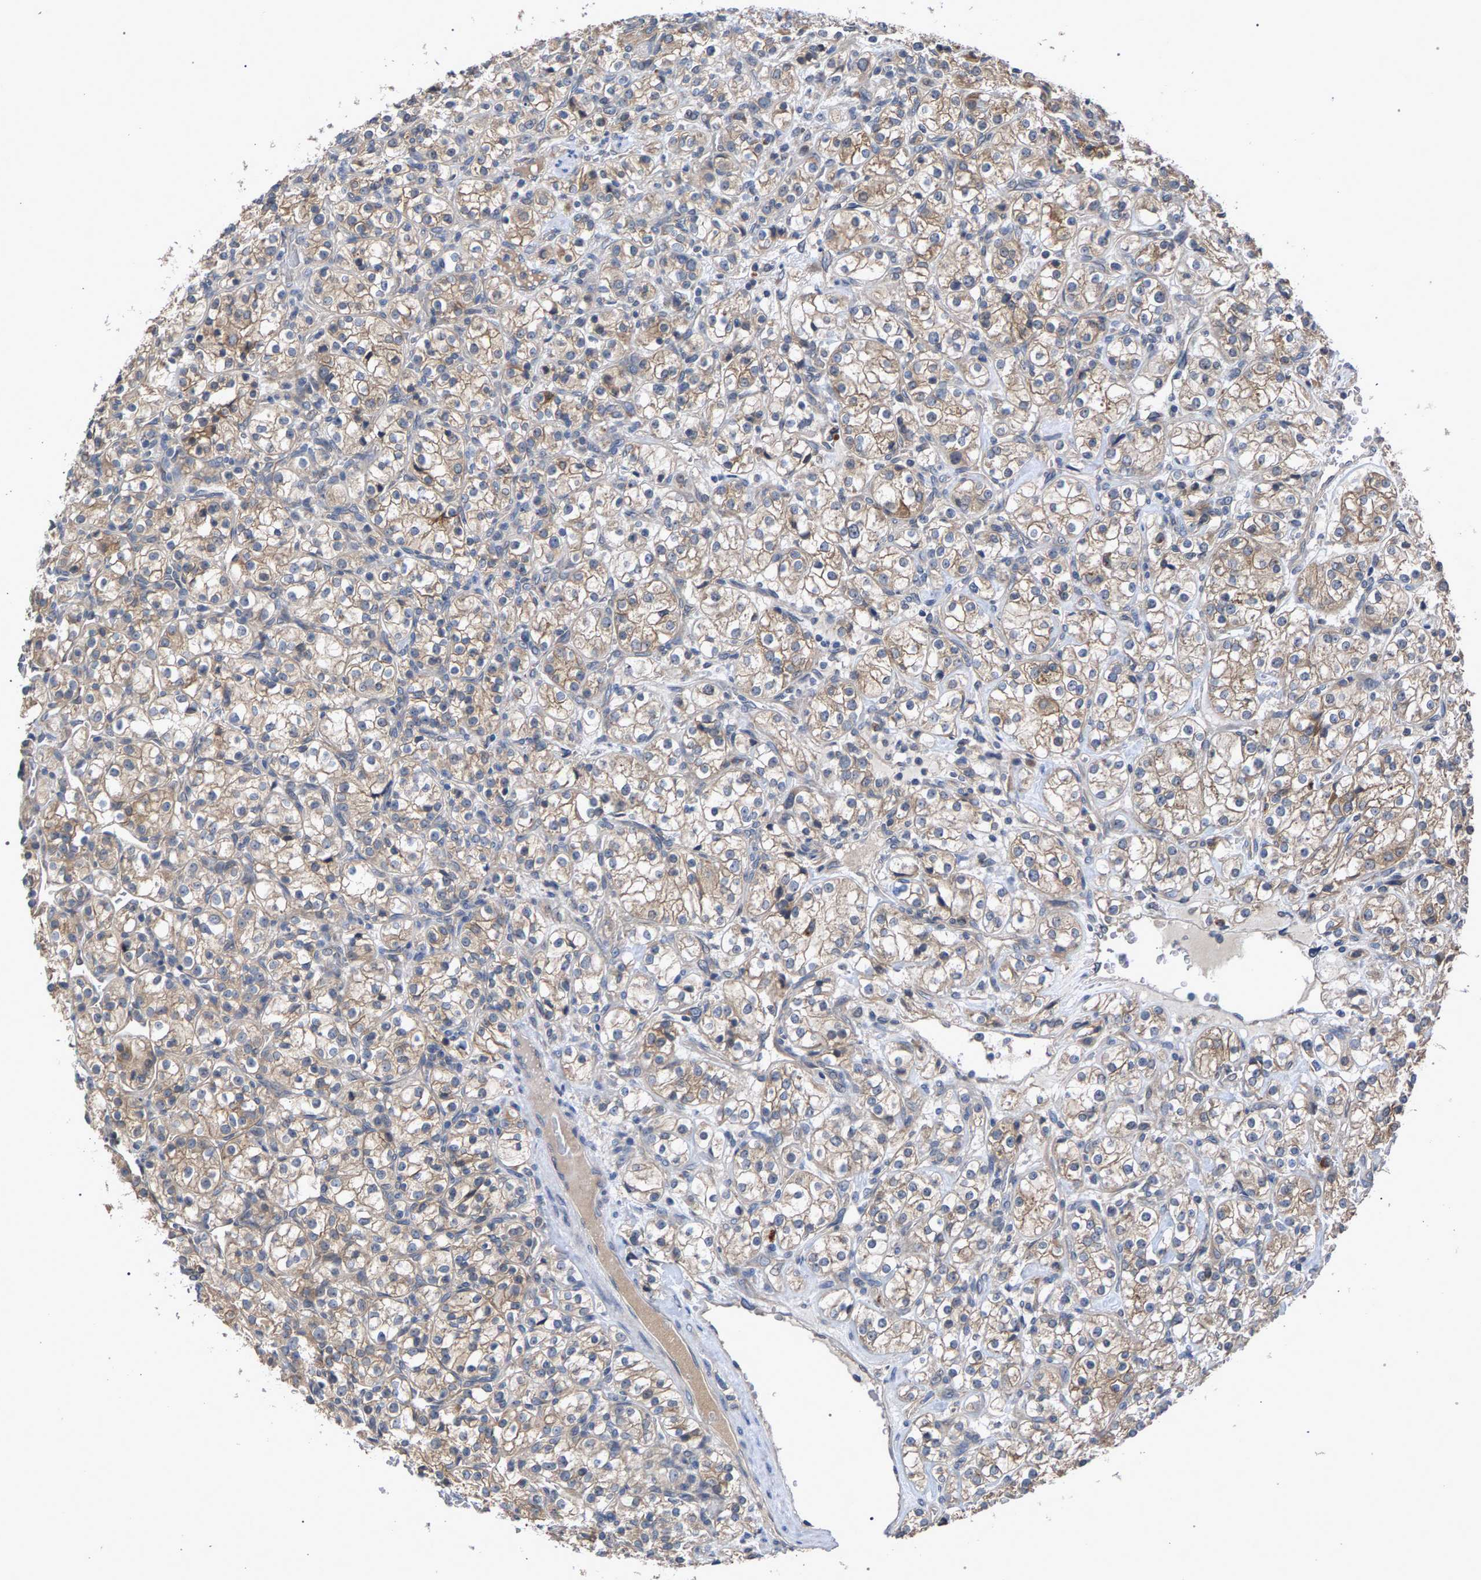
{"staining": {"intensity": "weak", "quantity": ">75%", "location": "cytoplasmic/membranous"}, "tissue": "renal cancer", "cell_type": "Tumor cells", "image_type": "cancer", "snomed": [{"axis": "morphology", "description": "Adenocarcinoma, NOS"}, {"axis": "topography", "description": "Kidney"}], "caption": "A brown stain shows weak cytoplasmic/membranous positivity of a protein in human adenocarcinoma (renal) tumor cells. The staining was performed using DAB to visualize the protein expression in brown, while the nuclei were stained in blue with hematoxylin (Magnification: 20x).", "gene": "SLC4A4", "patient": {"sex": "male", "age": 77}}